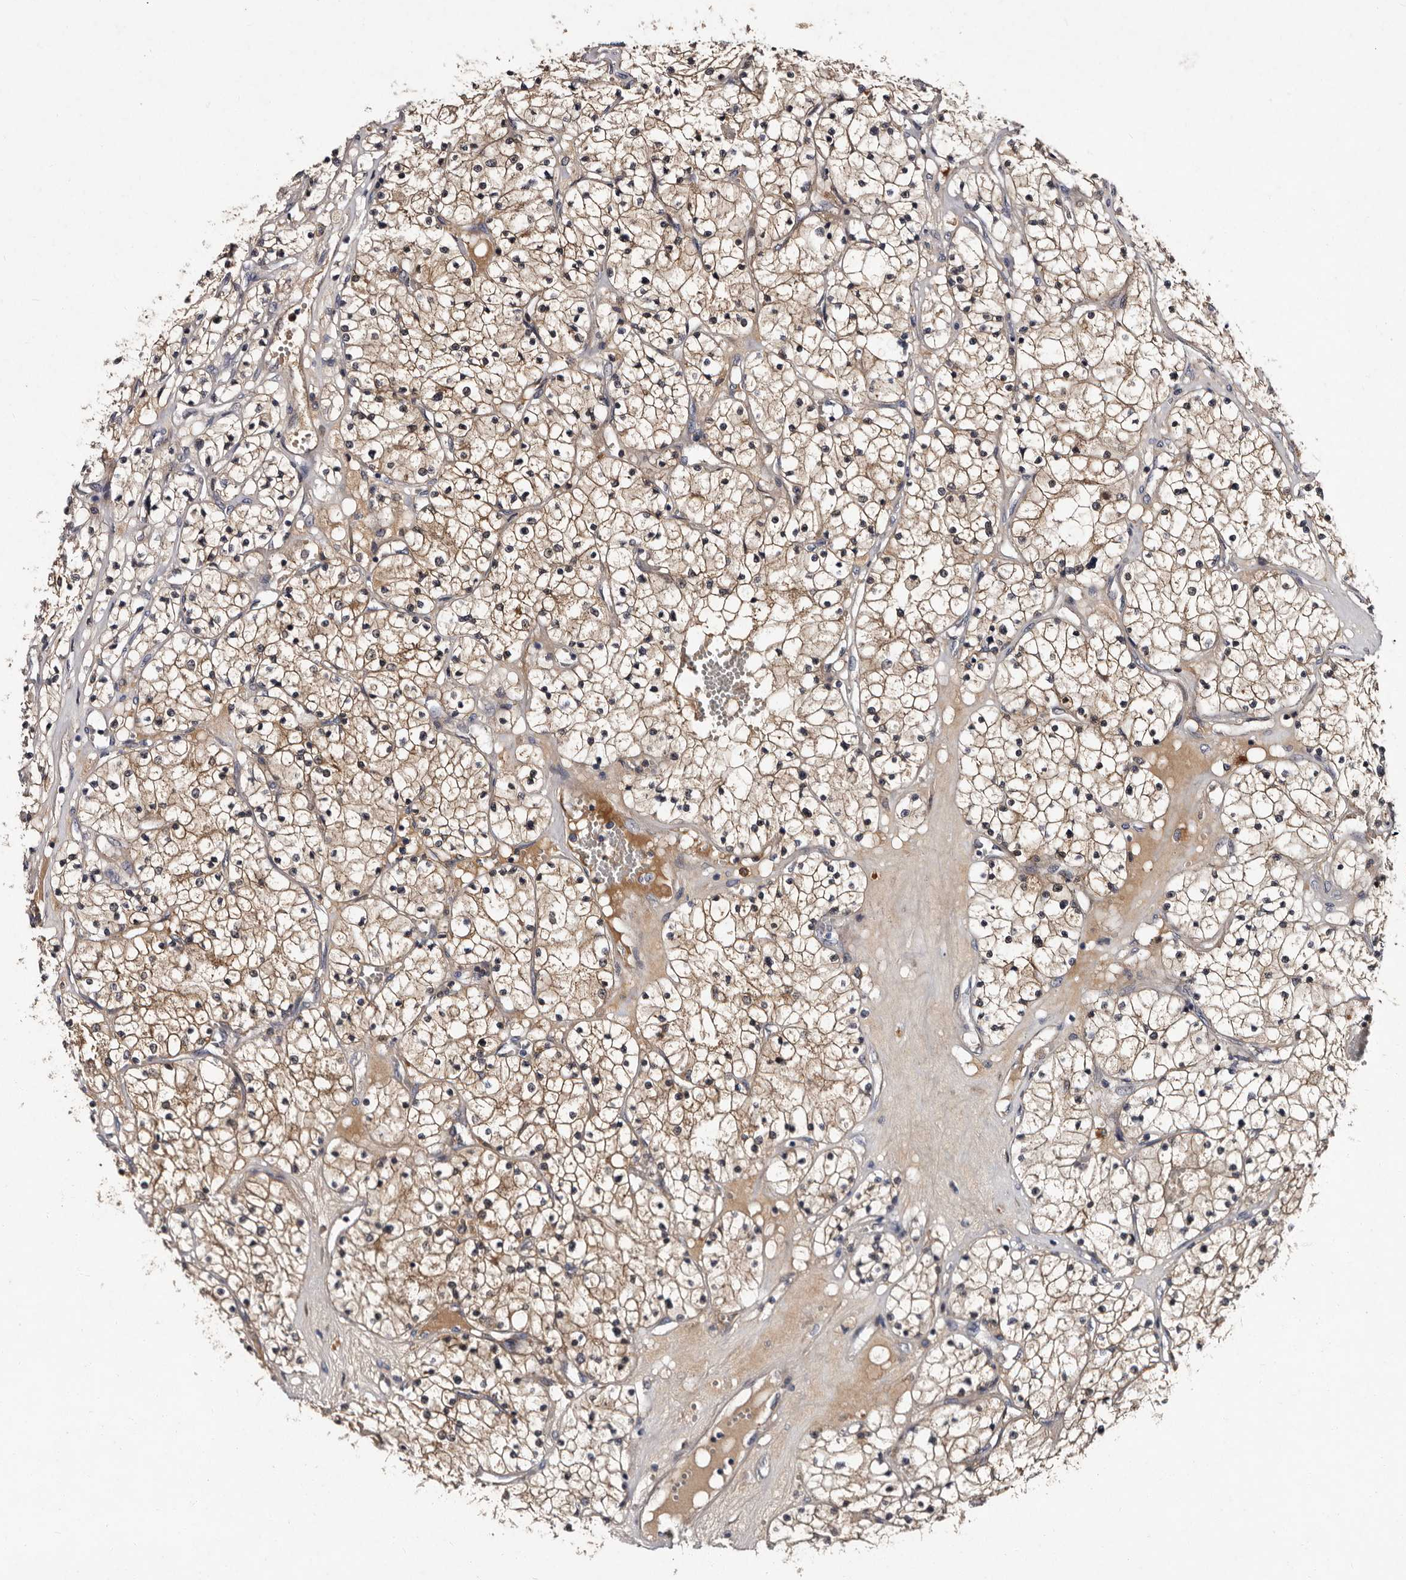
{"staining": {"intensity": "moderate", "quantity": ">75%", "location": "cytoplasmic/membranous"}, "tissue": "renal cancer", "cell_type": "Tumor cells", "image_type": "cancer", "snomed": [{"axis": "morphology", "description": "Normal tissue, NOS"}, {"axis": "morphology", "description": "Adenocarcinoma, NOS"}, {"axis": "topography", "description": "Kidney"}], "caption": "An IHC photomicrograph of tumor tissue is shown. Protein staining in brown highlights moderate cytoplasmic/membranous positivity in renal cancer within tumor cells.", "gene": "DNPH1", "patient": {"sex": "male", "age": 68}}